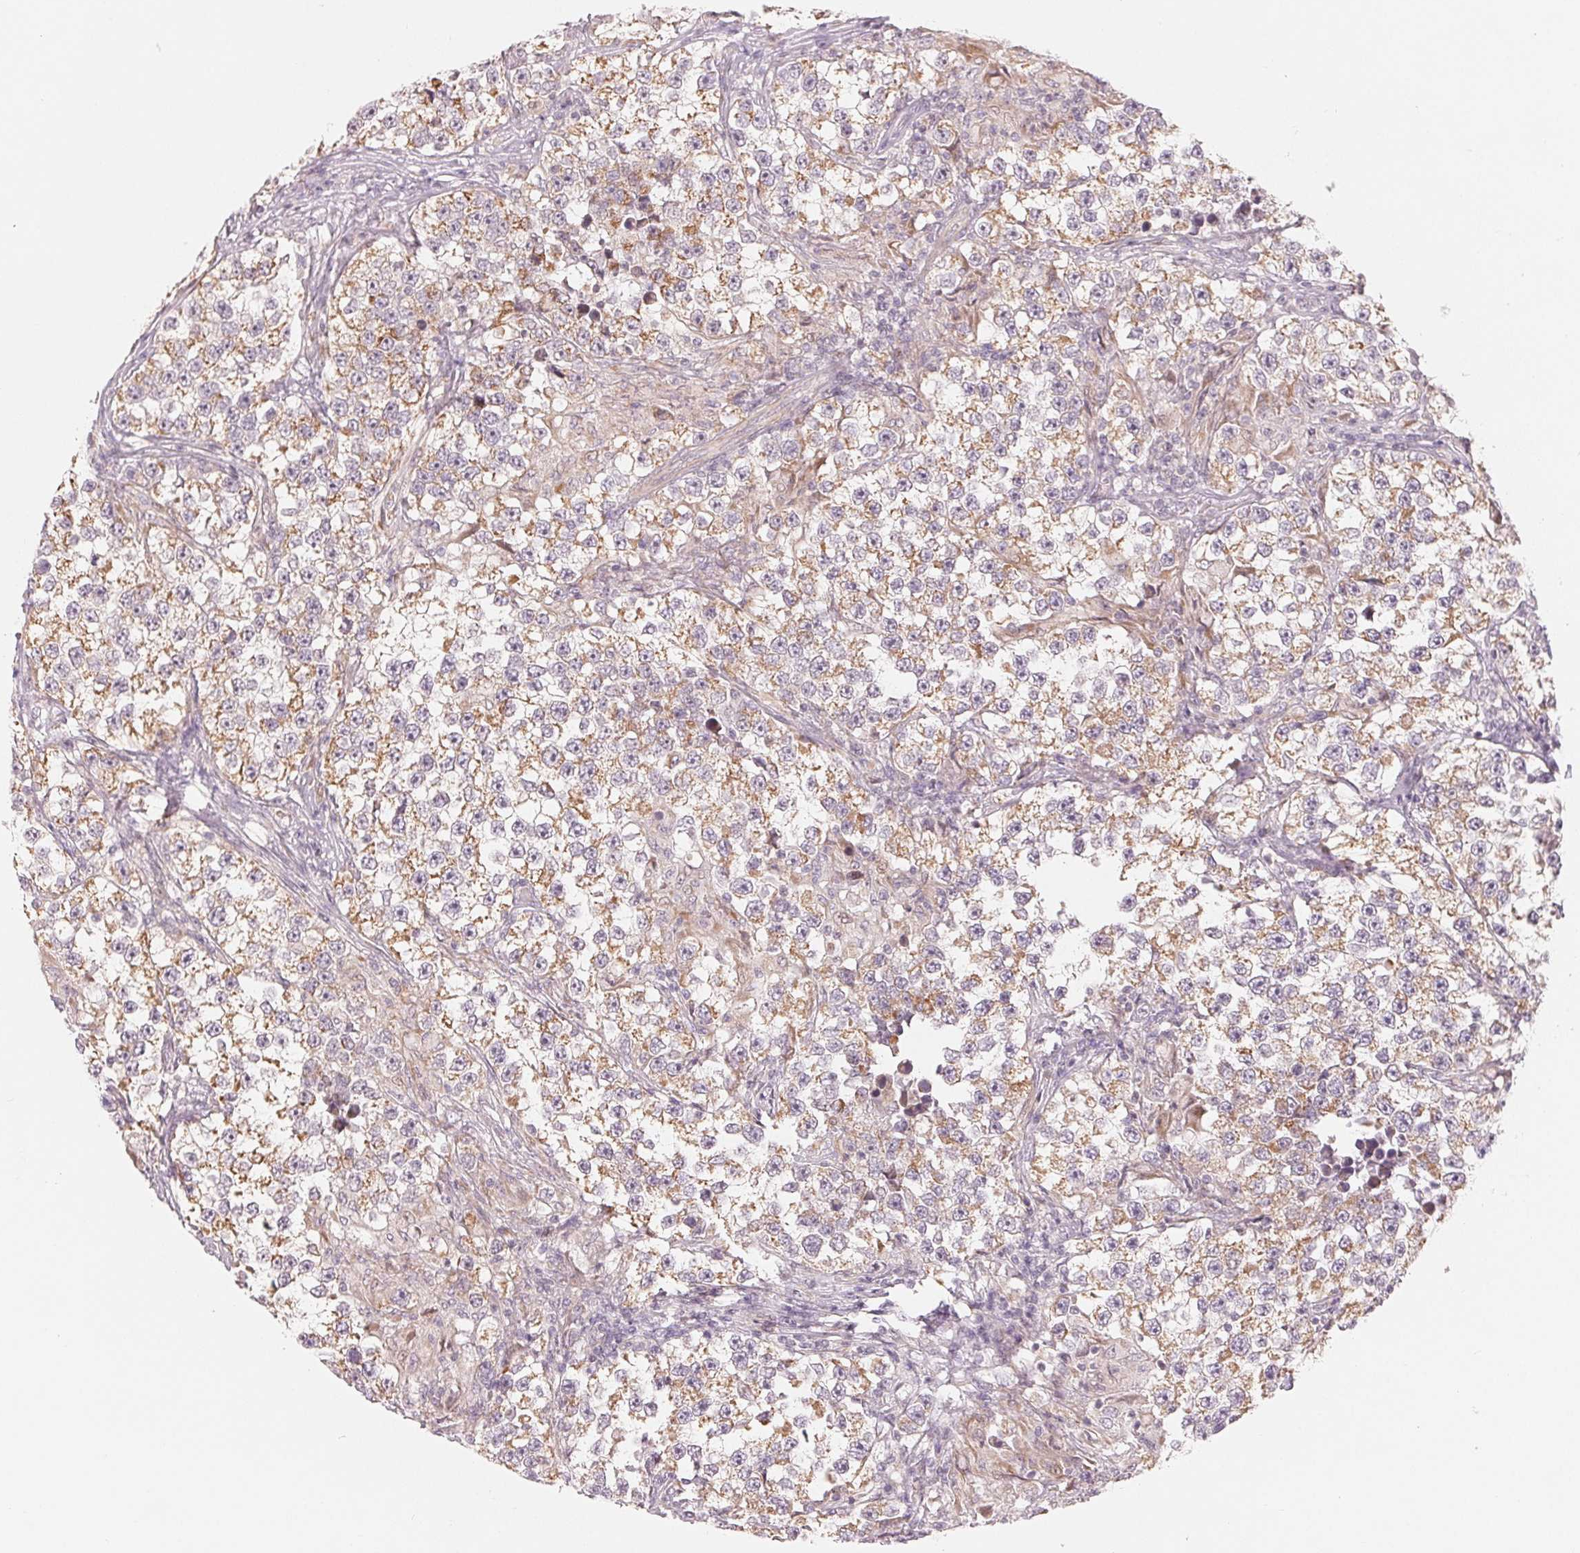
{"staining": {"intensity": "moderate", "quantity": ">75%", "location": "cytoplasmic/membranous"}, "tissue": "testis cancer", "cell_type": "Tumor cells", "image_type": "cancer", "snomed": [{"axis": "morphology", "description": "Seminoma, NOS"}, {"axis": "topography", "description": "Testis"}], "caption": "This photomicrograph displays IHC staining of human testis cancer (seminoma), with medium moderate cytoplasmic/membranous positivity in approximately >75% of tumor cells.", "gene": "DENND2C", "patient": {"sex": "male", "age": 46}}